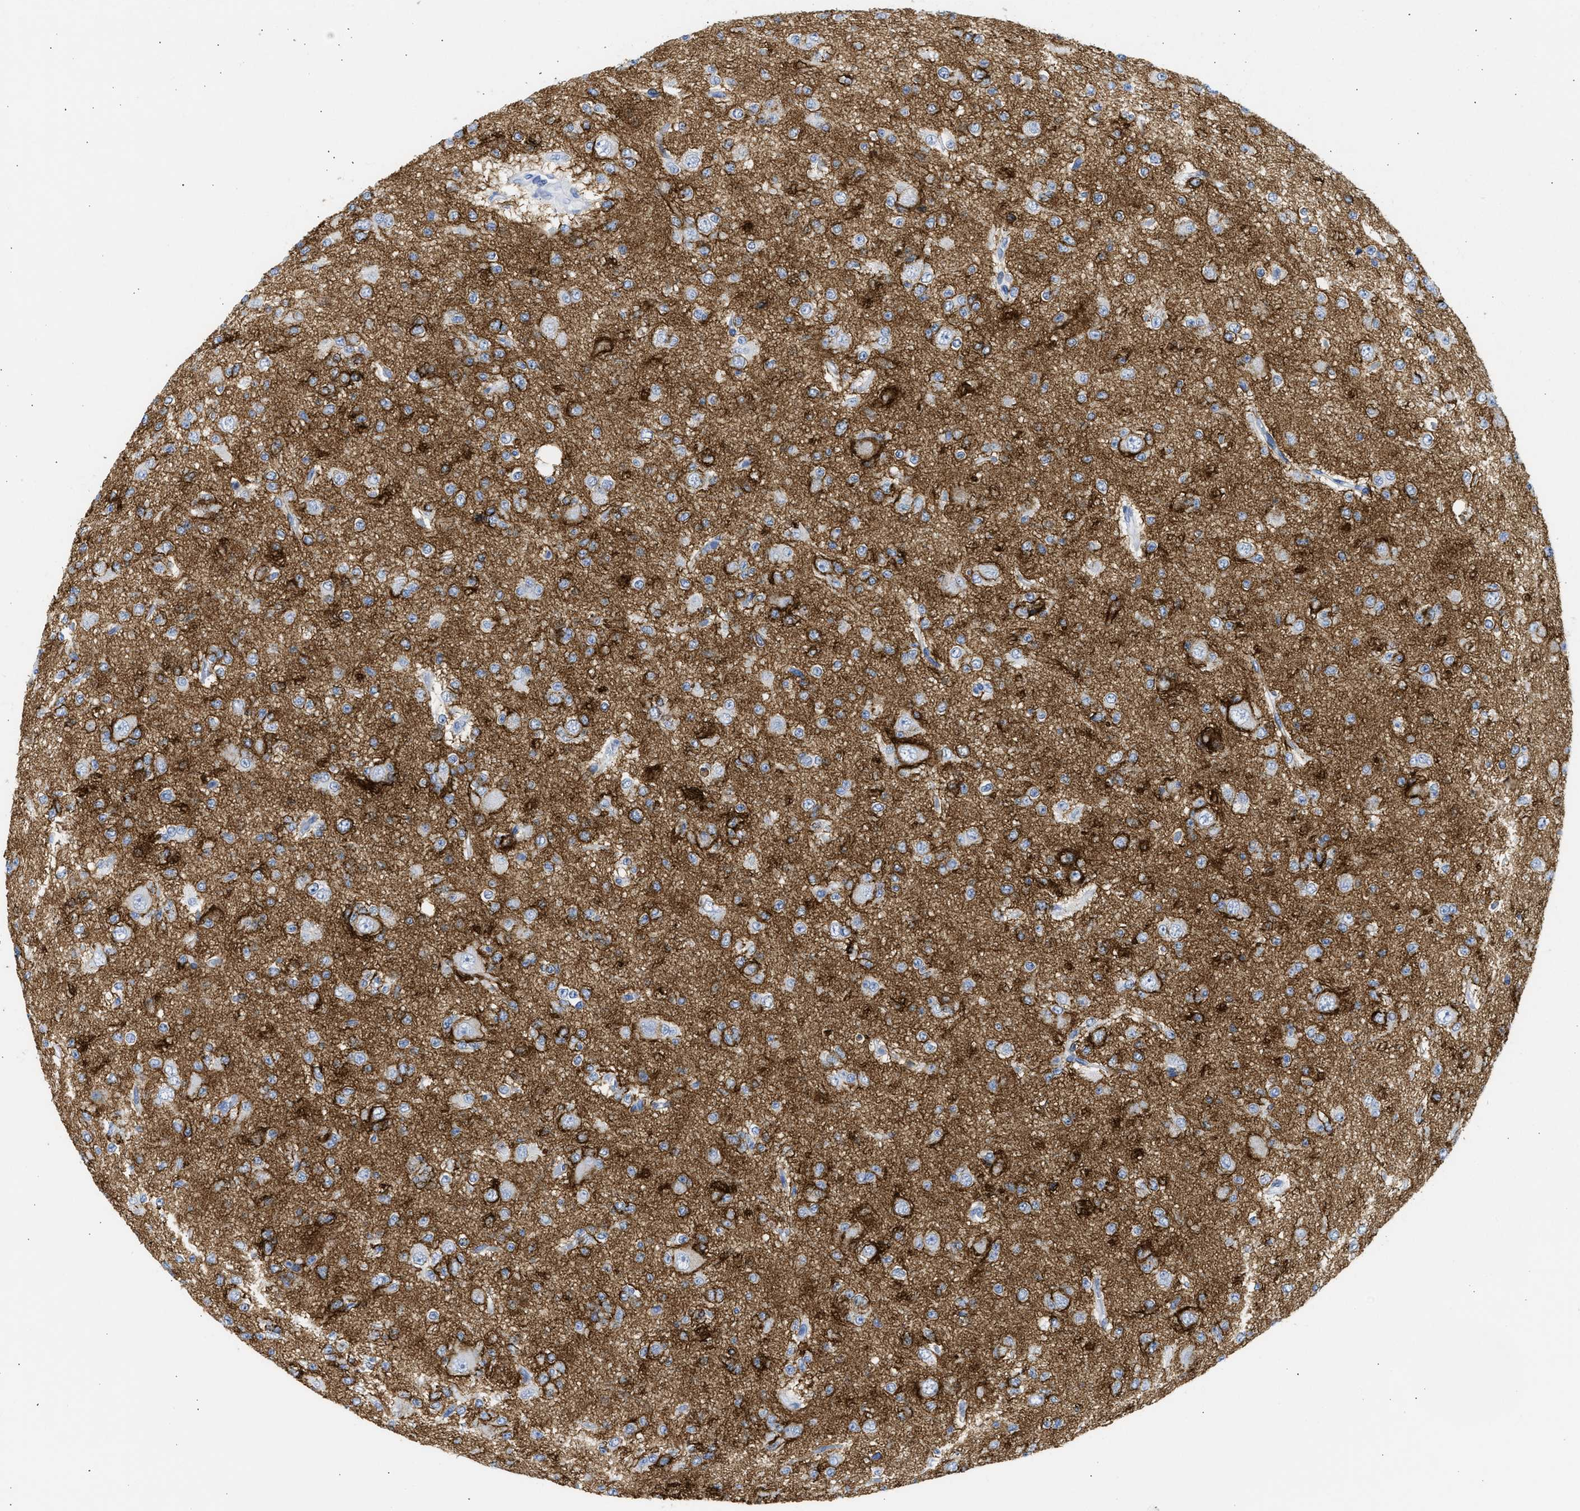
{"staining": {"intensity": "strong", "quantity": "<25%", "location": "cytoplasmic/membranous"}, "tissue": "glioma", "cell_type": "Tumor cells", "image_type": "cancer", "snomed": [{"axis": "morphology", "description": "Glioma, malignant, Low grade"}, {"axis": "topography", "description": "Brain"}], "caption": "Brown immunohistochemical staining in glioma demonstrates strong cytoplasmic/membranous staining in about <25% of tumor cells. (Stains: DAB in brown, nuclei in blue, Microscopy: brightfield microscopy at high magnification).", "gene": "NCAM1", "patient": {"sex": "male", "age": 38}}